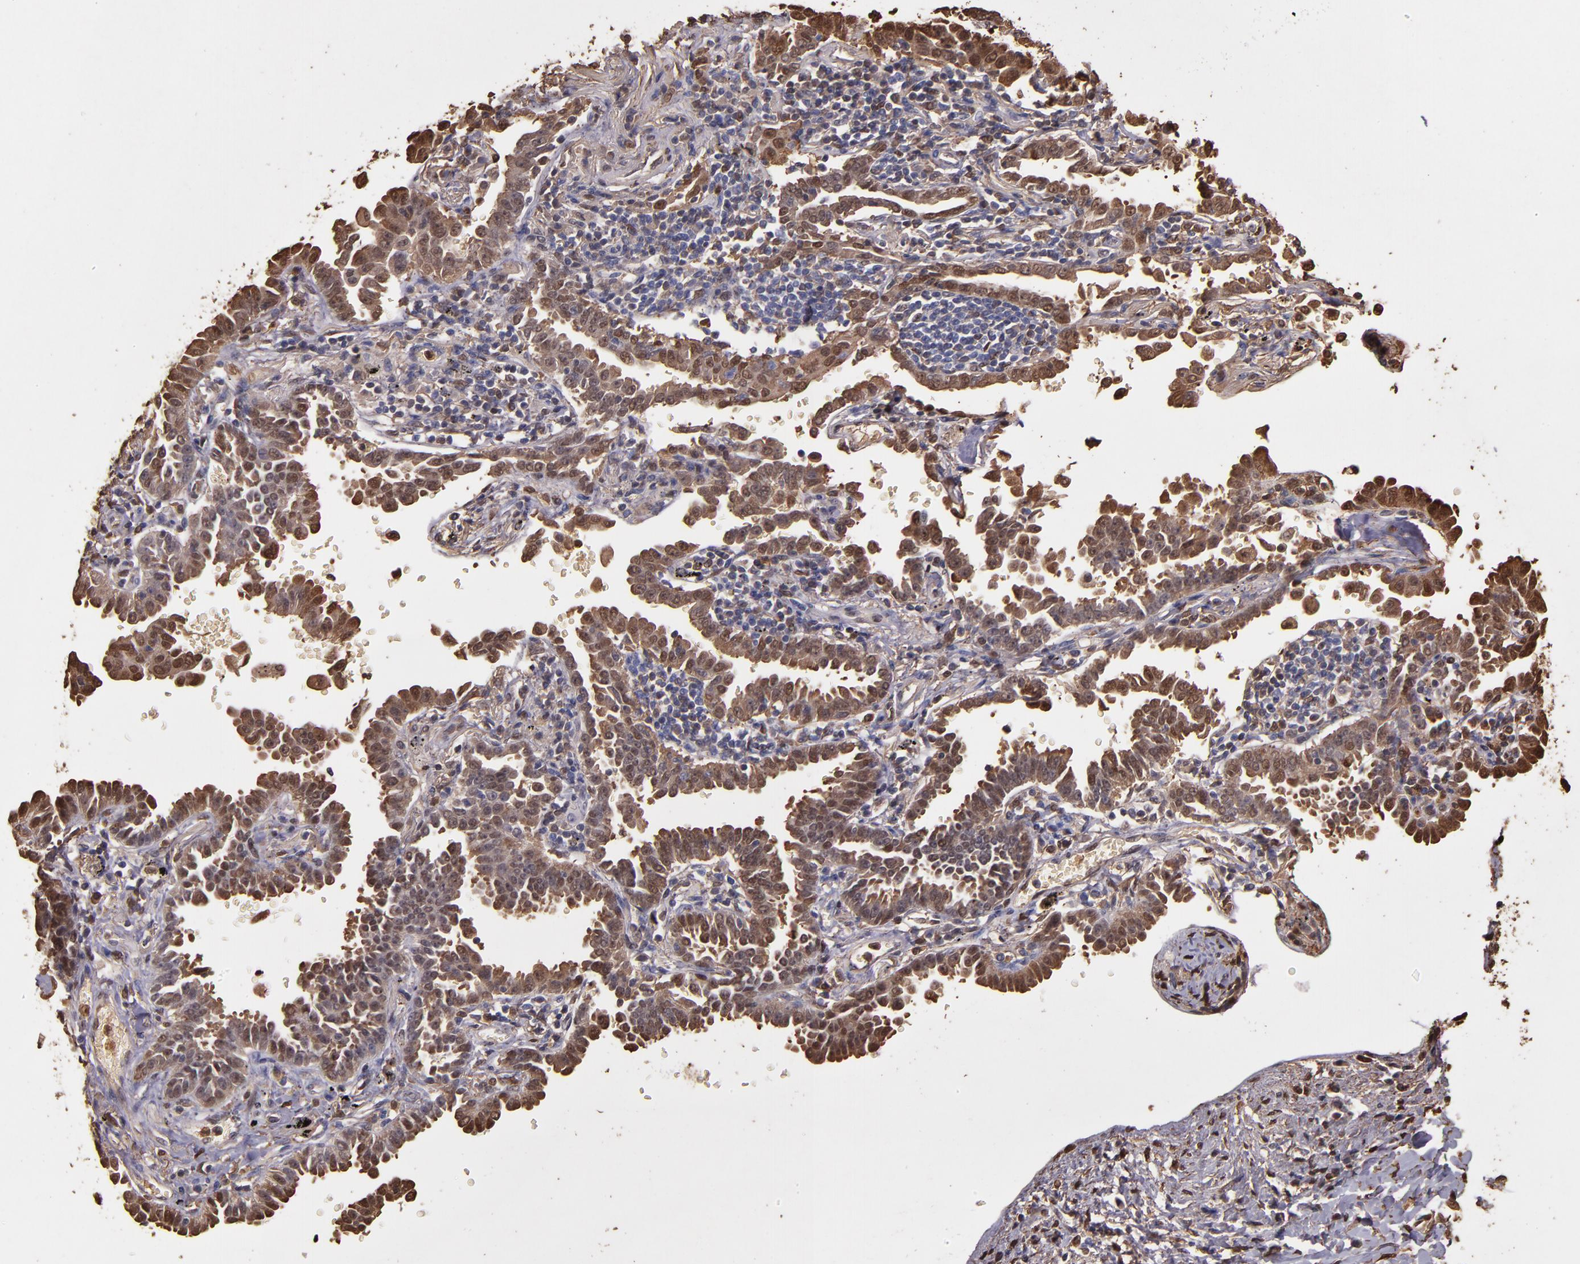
{"staining": {"intensity": "strong", "quantity": ">75%", "location": "cytoplasmic/membranous,nuclear"}, "tissue": "lung cancer", "cell_type": "Tumor cells", "image_type": "cancer", "snomed": [{"axis": "morphology", "description": "Adenocarcinoma, NOS"}, {"axis": "topography", "description": "Lung"}], "caption": "Immunohistochemistry histopathology image of human lung adenocarcinoma stained for a protein (brown), which shows high levels of strong cytoplasmic/membranous and nuclear expression in approximately >75% of tumor cells.", "gene": "S100A6", "patient": {"sex": "female", "age": 64}}